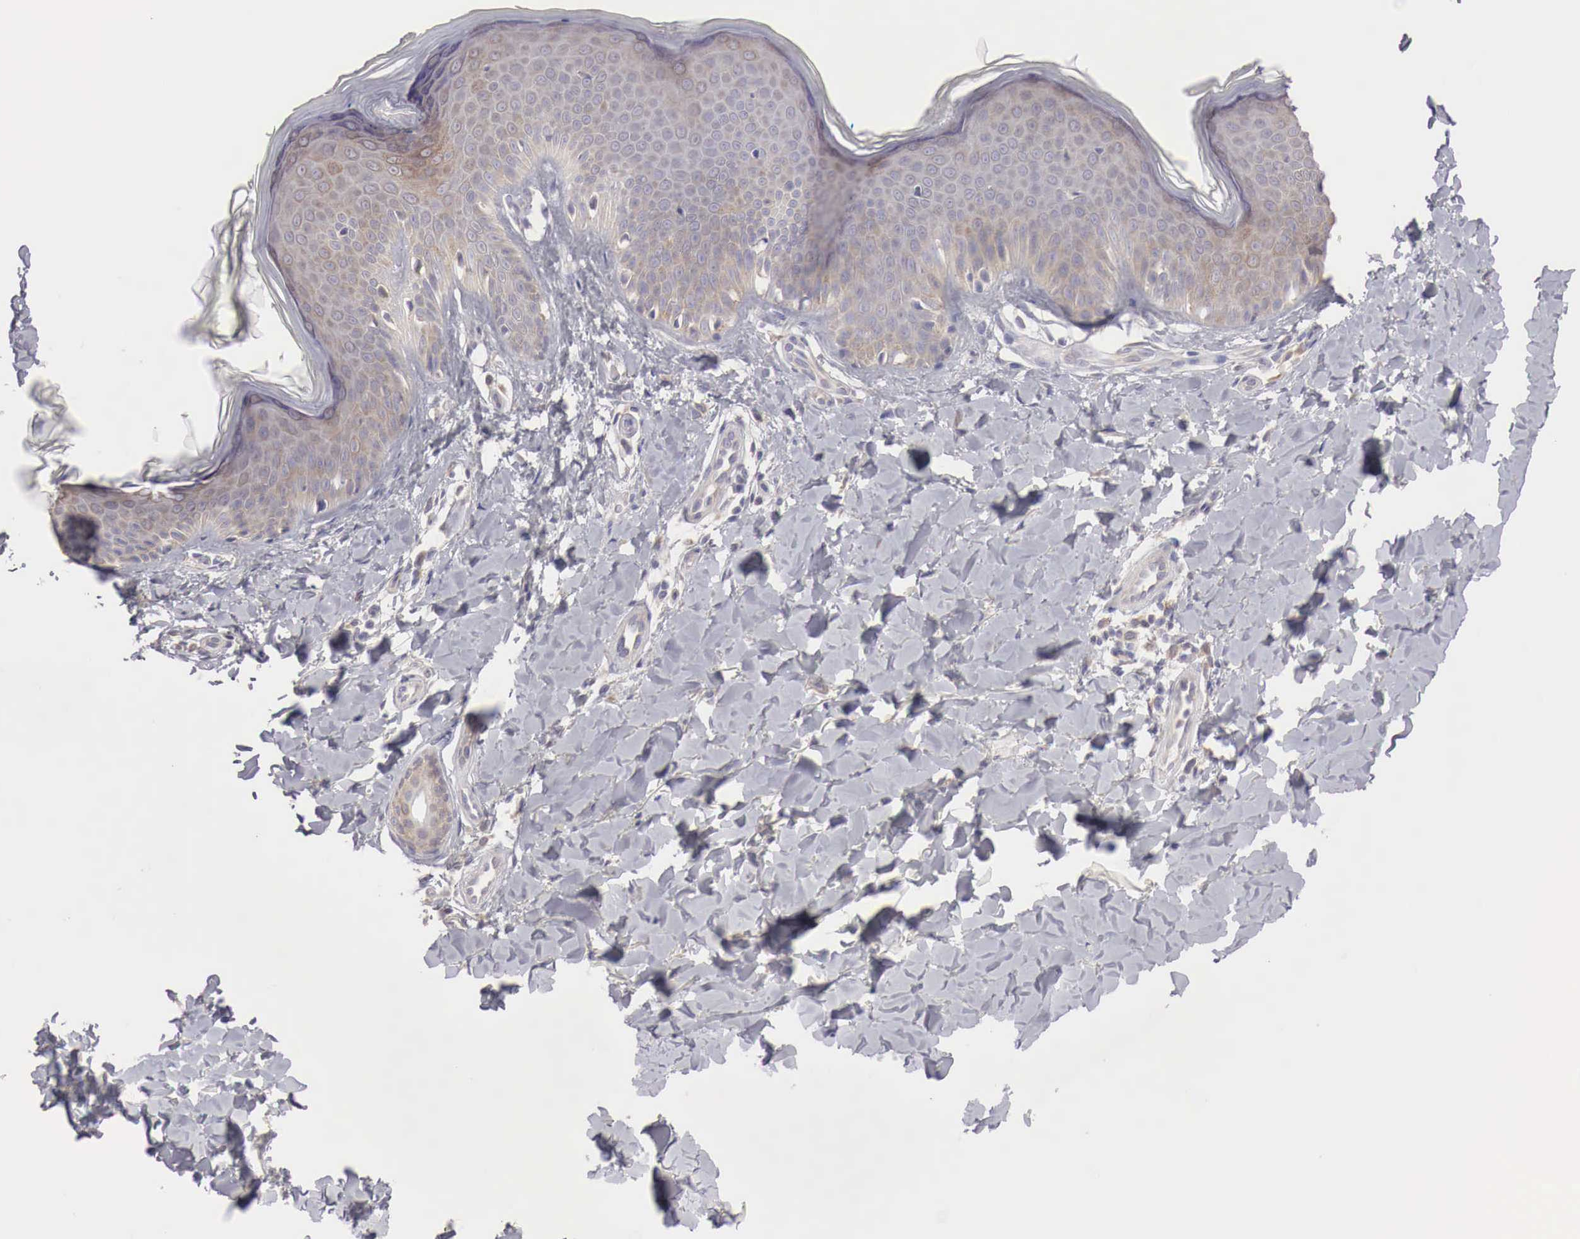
{"staining": {"intensity": "negative", "quantity": "none", "location": "none"}, "tissue": "skin", "cell_type": "Fibroblasts", "image_type": "normal", "snomed": [{"axis": "morphology", "description": "Normal tissue, NOS"}, {"axis": "topography", "description": "Skin"}], "caption": "Immunohistochemistry photomicrograph of normal skin stained for a protein (brown), which displays no expression in fibroblasts.", "gene": "NSDHL", "patient": {"sex": "female", "age": 17}}